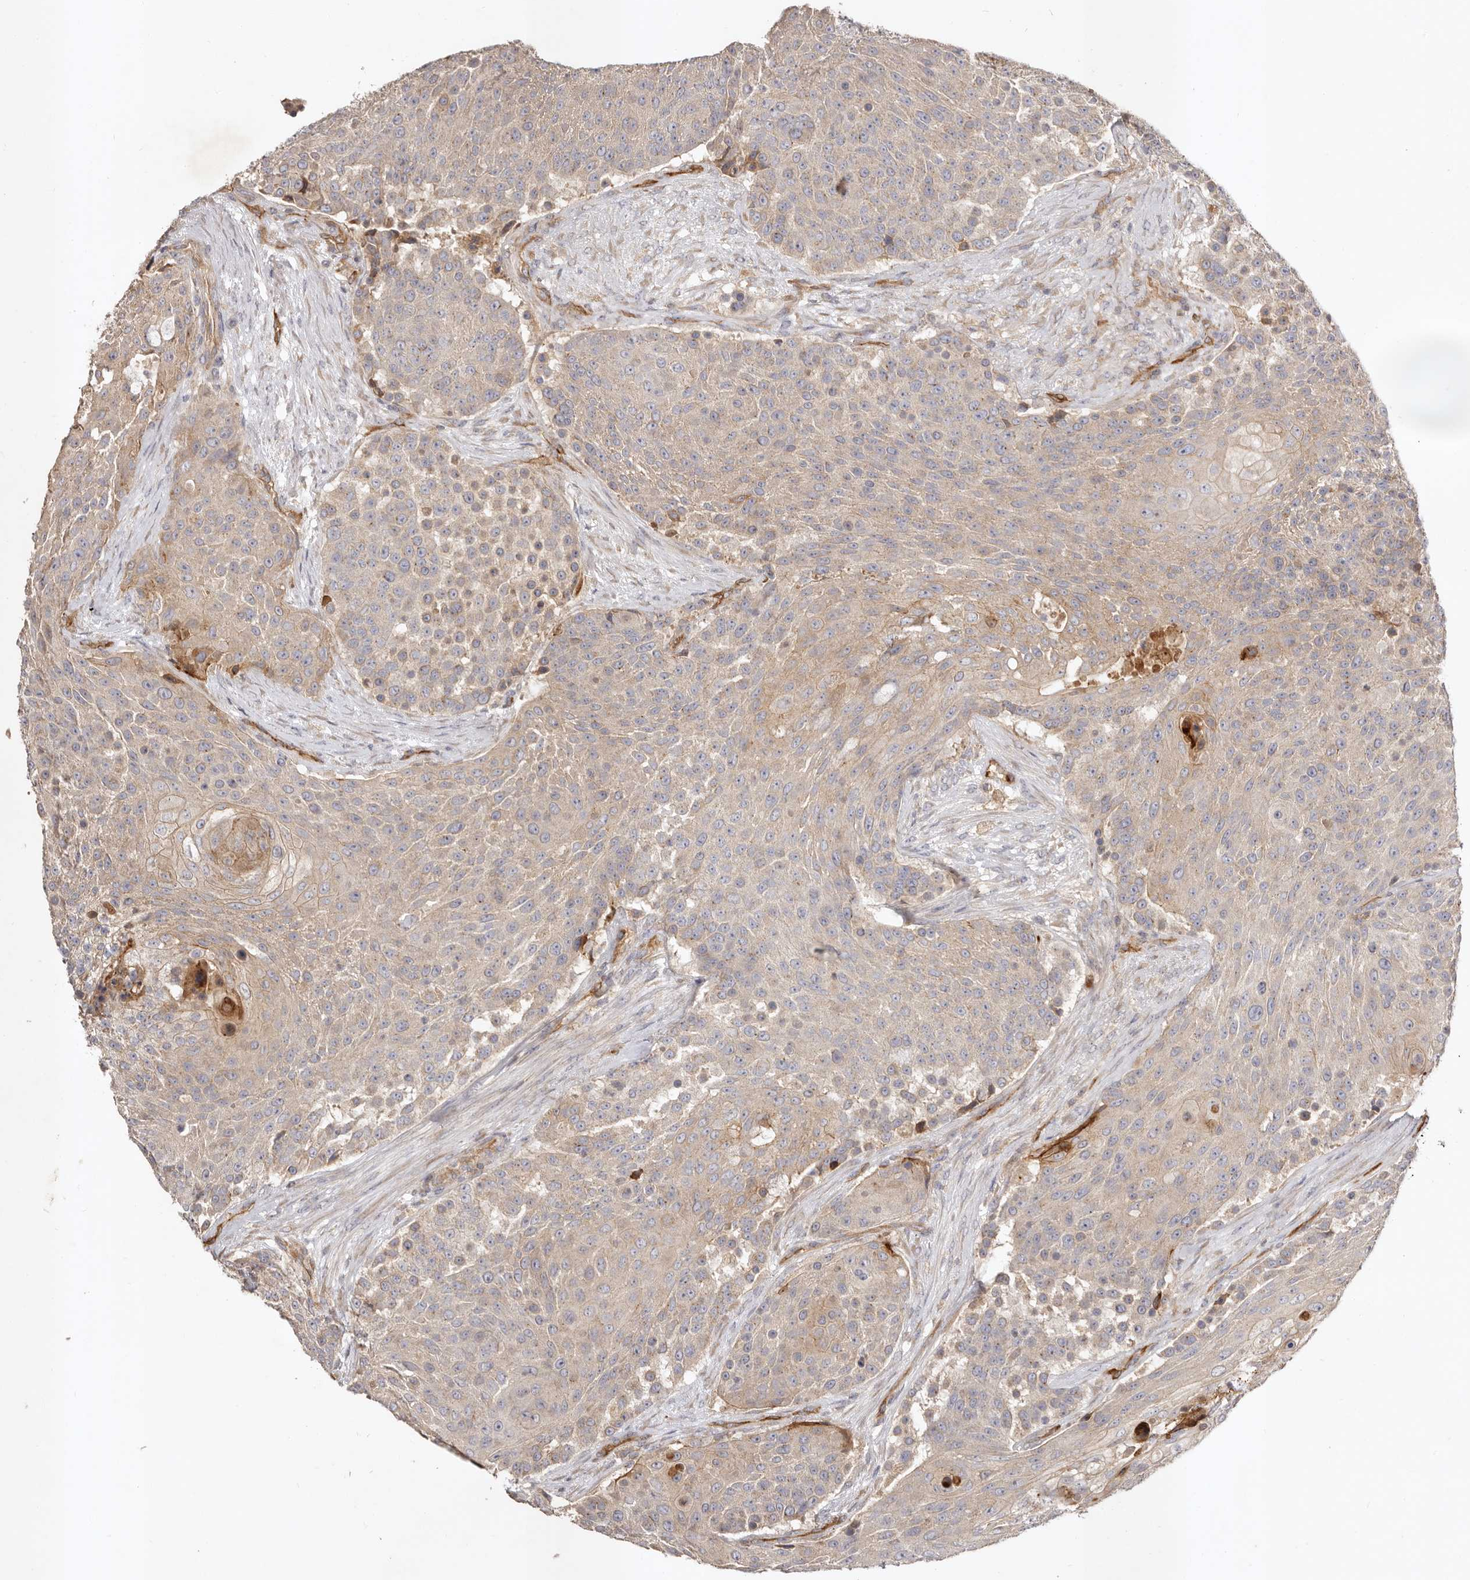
{"staining": {"intensity": "weak", "quantity": ">75%", "location": "cytoplasmic/membranous"}, "tissue": "urothelial cancer", "cell_type": "Tumor cells", "image_type": "cancer", "snomed": [{"axis": "morphology", "description": "Urothelial carcinoma, High grade"}, {"axis": "topography", "description": "Urinary bladder"}], "caption": "Protein staining of high-grade urothelial carcinoma tissue exhibits weak cytoplasmic/membranous positivity in approximately >75% of tumor cells. The staining was performed using DAB to visualize the protein expression in brown, while the nuclei were stained in blue with hematoxylin (Magnification: 20x).", "gene": "ADAMTS9", "patient": {"sex": "female", "age": 63}}